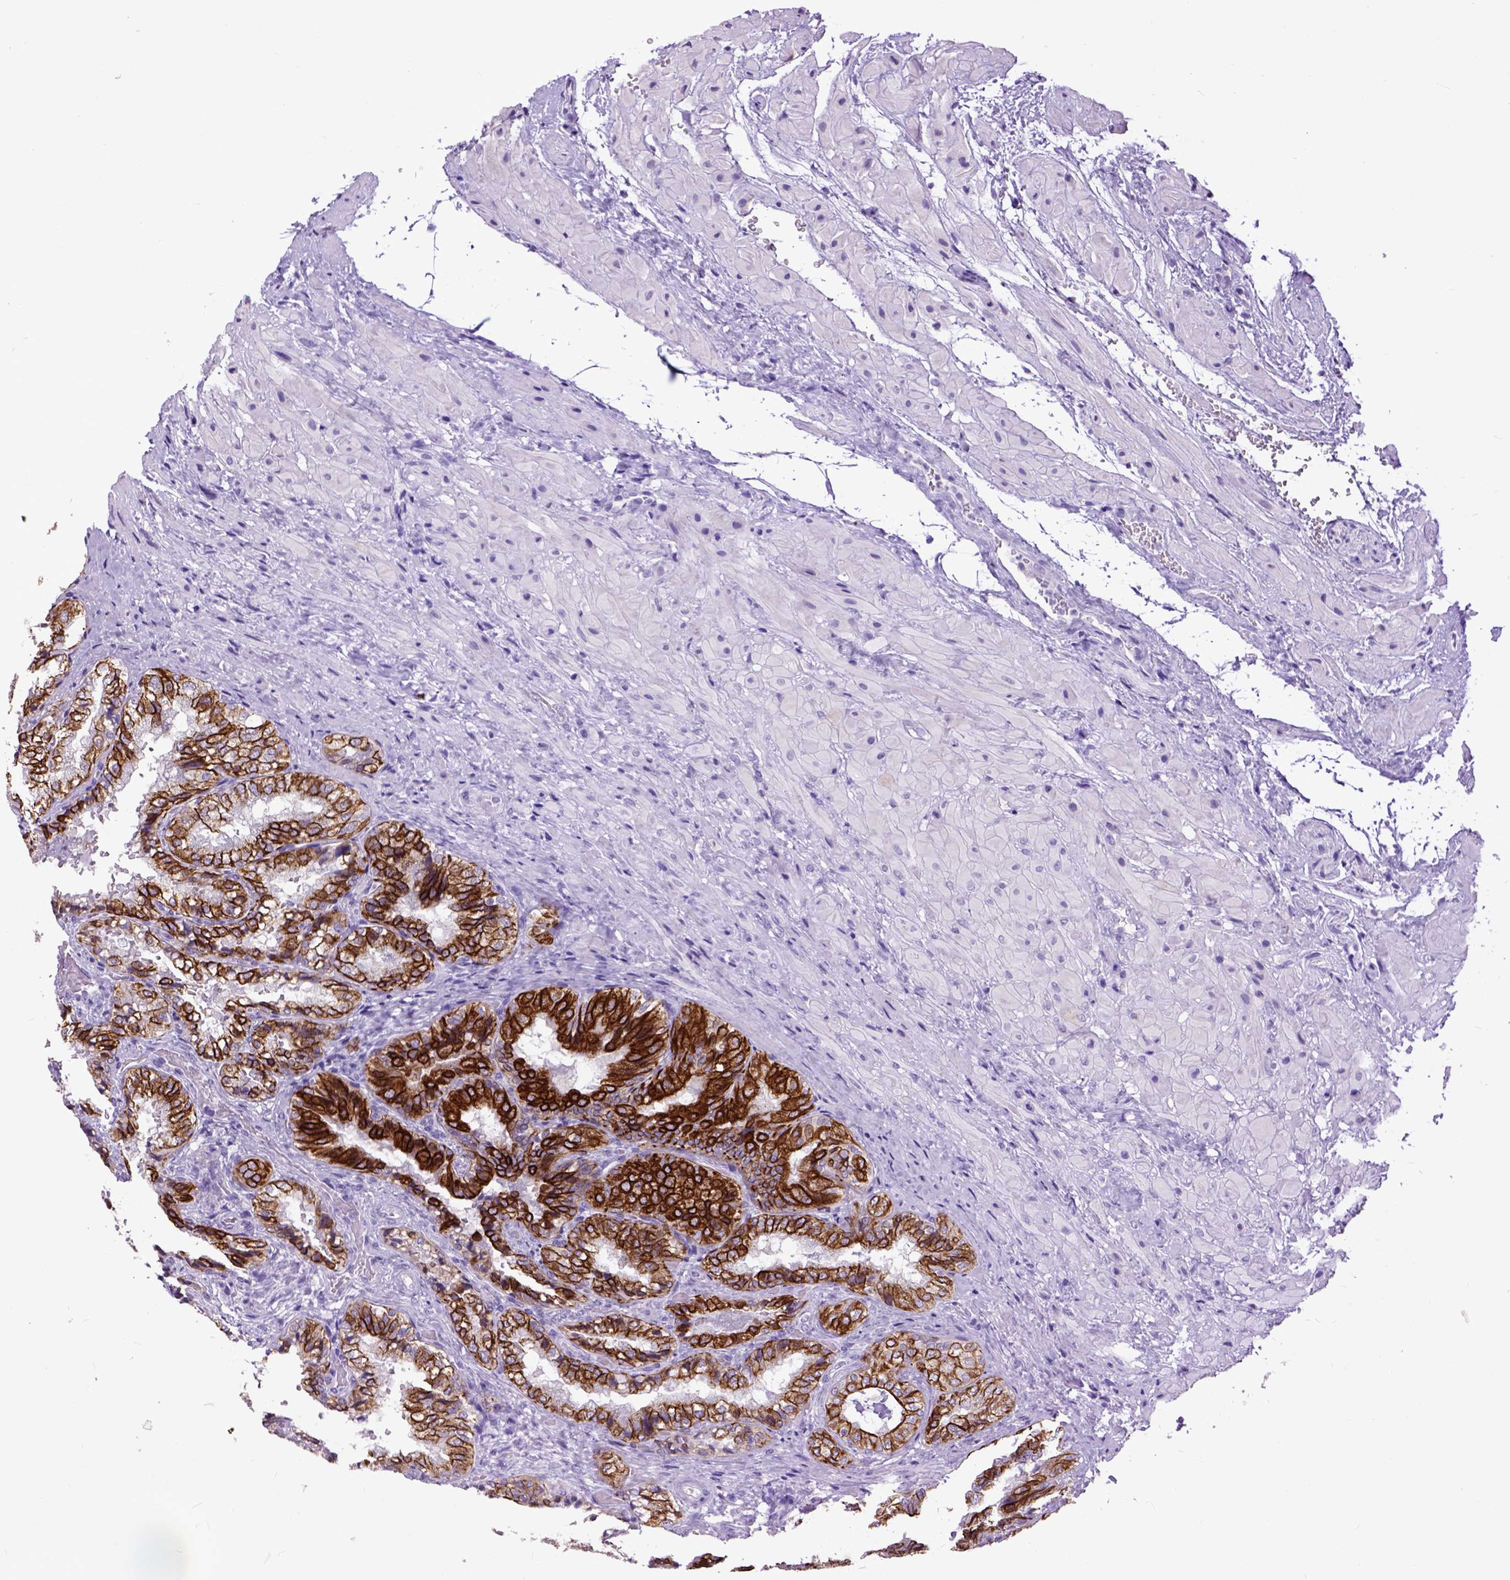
{"staining": {"intensity": "strong", "quantity": ">75%", "location": "cytoplasmic/membranous"}, "tissue": "seminal vesicle", "cell_type": "Glandular cells", "image_type": "normal", "snomed": [{"axis": "morphology", "description": "Normal tissue, NOS"}, {"axis": "topography", "description": "Seminal veicle"}], "caption": "Protein staining of normal seminal vesicle demonstrates strong cytoplasmic/membranous positivity in about >75% of glandular cells. Nuclei are stained in blue.", "gene": "RAB25", "patient": {"sex": "male", "age": 57}}